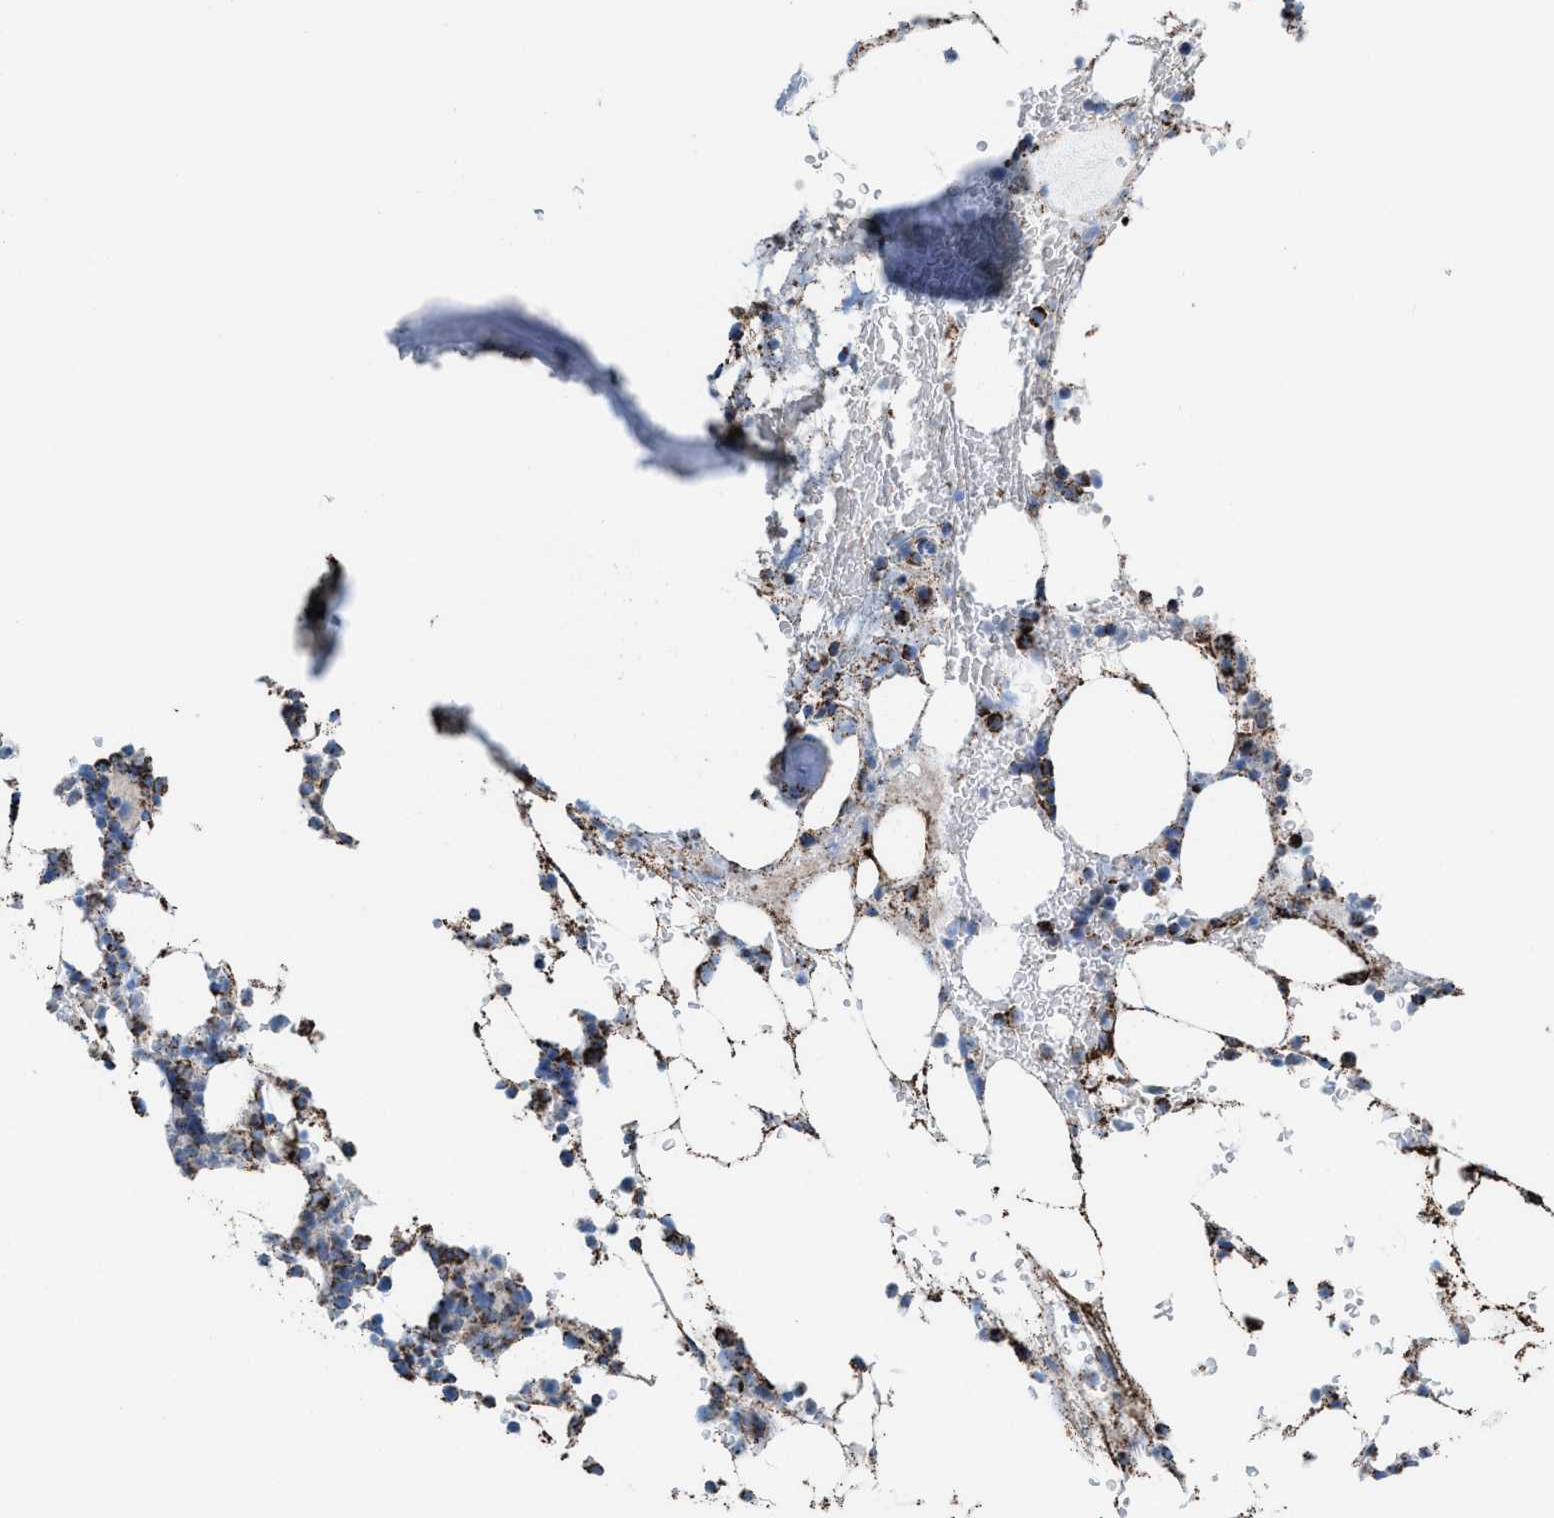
{"staining": {"intensity": "strong", "quantity": "25%-75%", "location": "cytoplasmic/membranous"}, "tissue": "bone marrow", "cell_type": "Hematopoietic cells", "image_type": "normal", "snomed": [{"axis": "morphology", "description": "Normal tissue, NOS"}, {"axis": "topography", "description": "Bone marrow"}], "caption": "Protein expression analysis of benign human bone marrow reveals strong cytoplasmic/membranous expression in approximately 25%-75% of hematopoietic cells.", "gene": "ECHS1", "patient": {"sex": "female", "age": 81}}